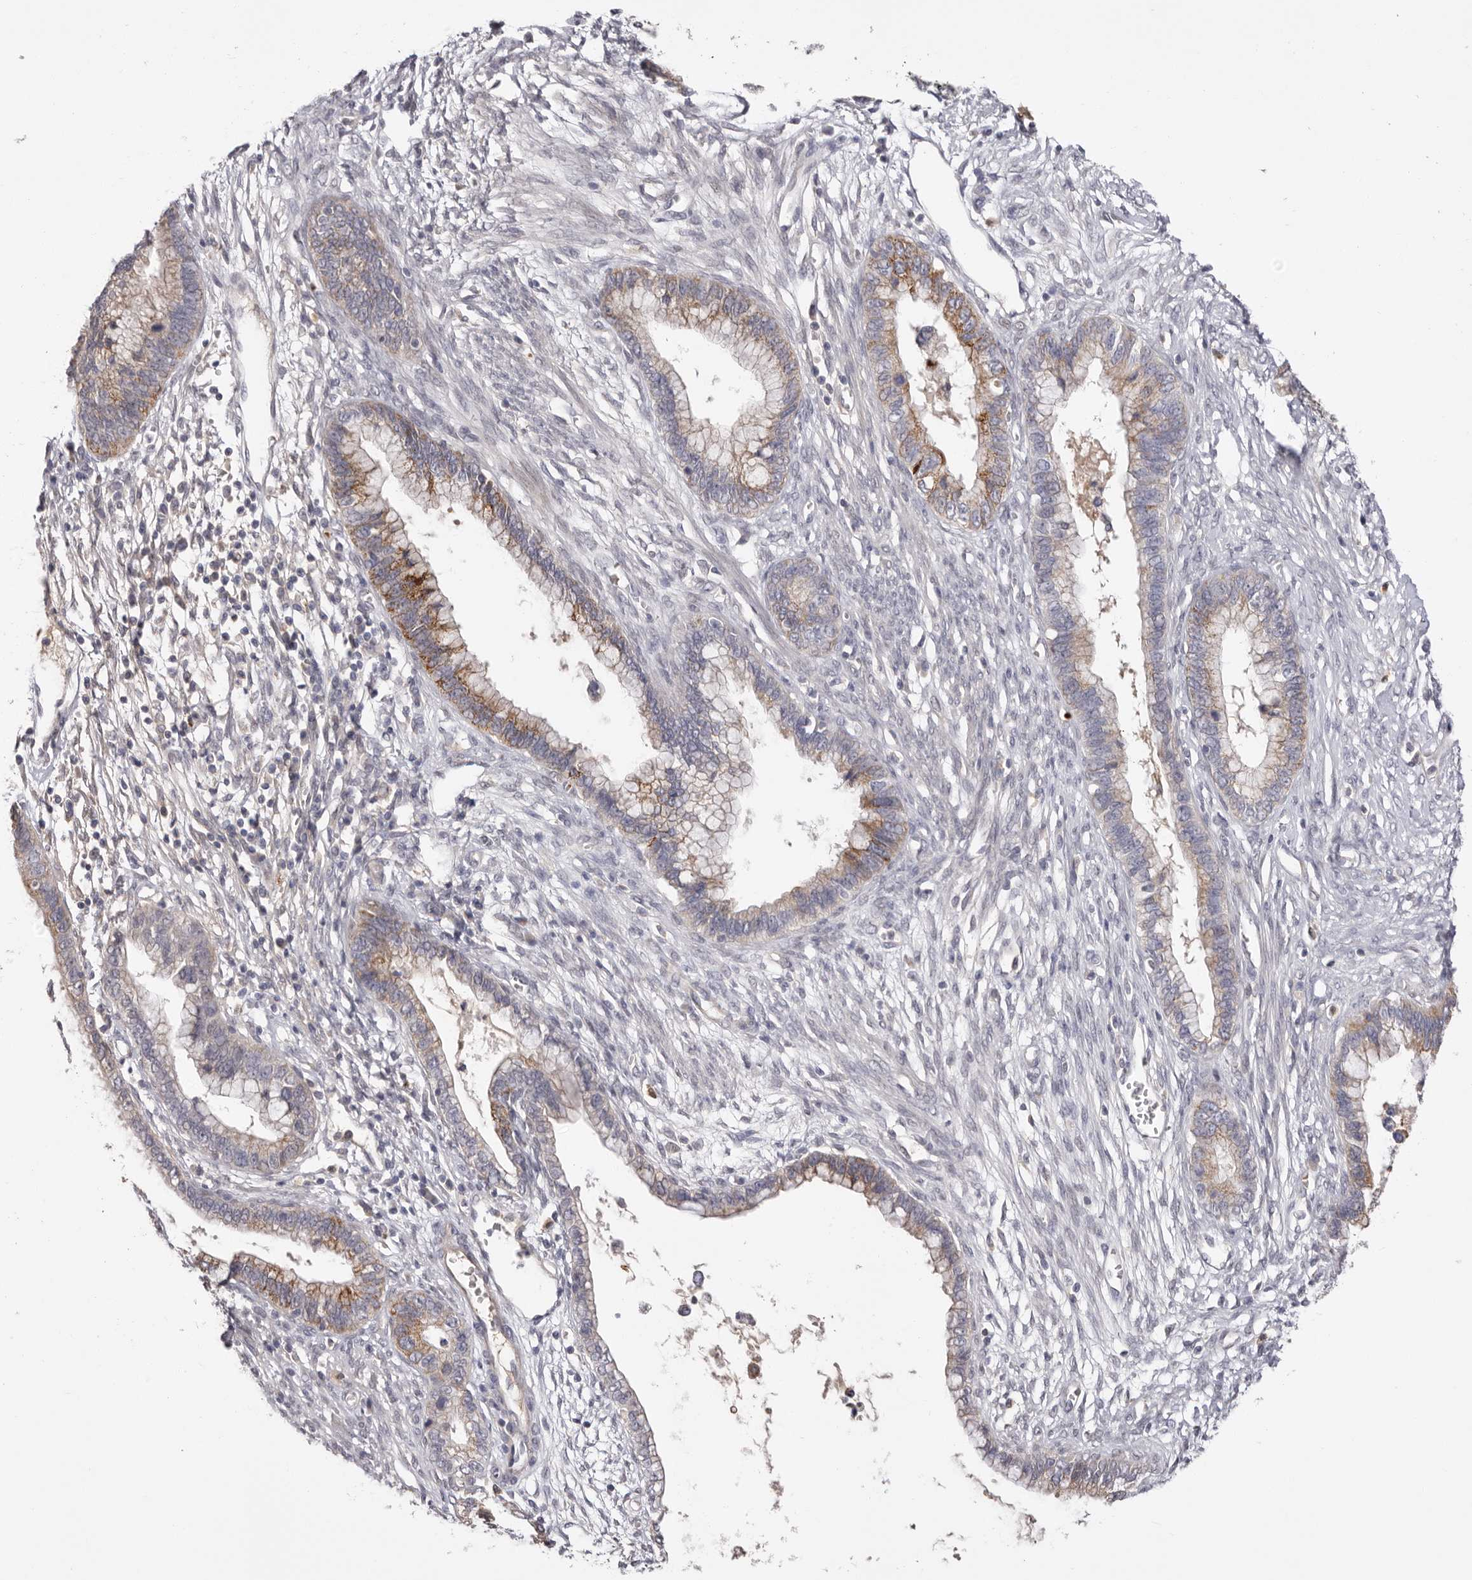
{"staining": {"intensity": "moderate", "quantity": "25%-75%", "location": "cytoplasmic/membranous"}, "tissue": "cervical cancer", "cell_type": "Tumor cells", "image_type": "cancer", "snomed": [{"axis": "morphology", "description": "Adenocarcinoma, NOS"}, {"axis": "topography", "description": "Cervix"}], "caption": "A high-resolution image shows IHC staining of cervical cancer, which demonstrates moderate cytoplasmic/membranous expression in about 25%-75% of tumor cells. (brown staining indicates protein expression, while blue staining denotes nuclei).", "gene": "LMLN", "patient": {"sex": "female", "age": 44}}